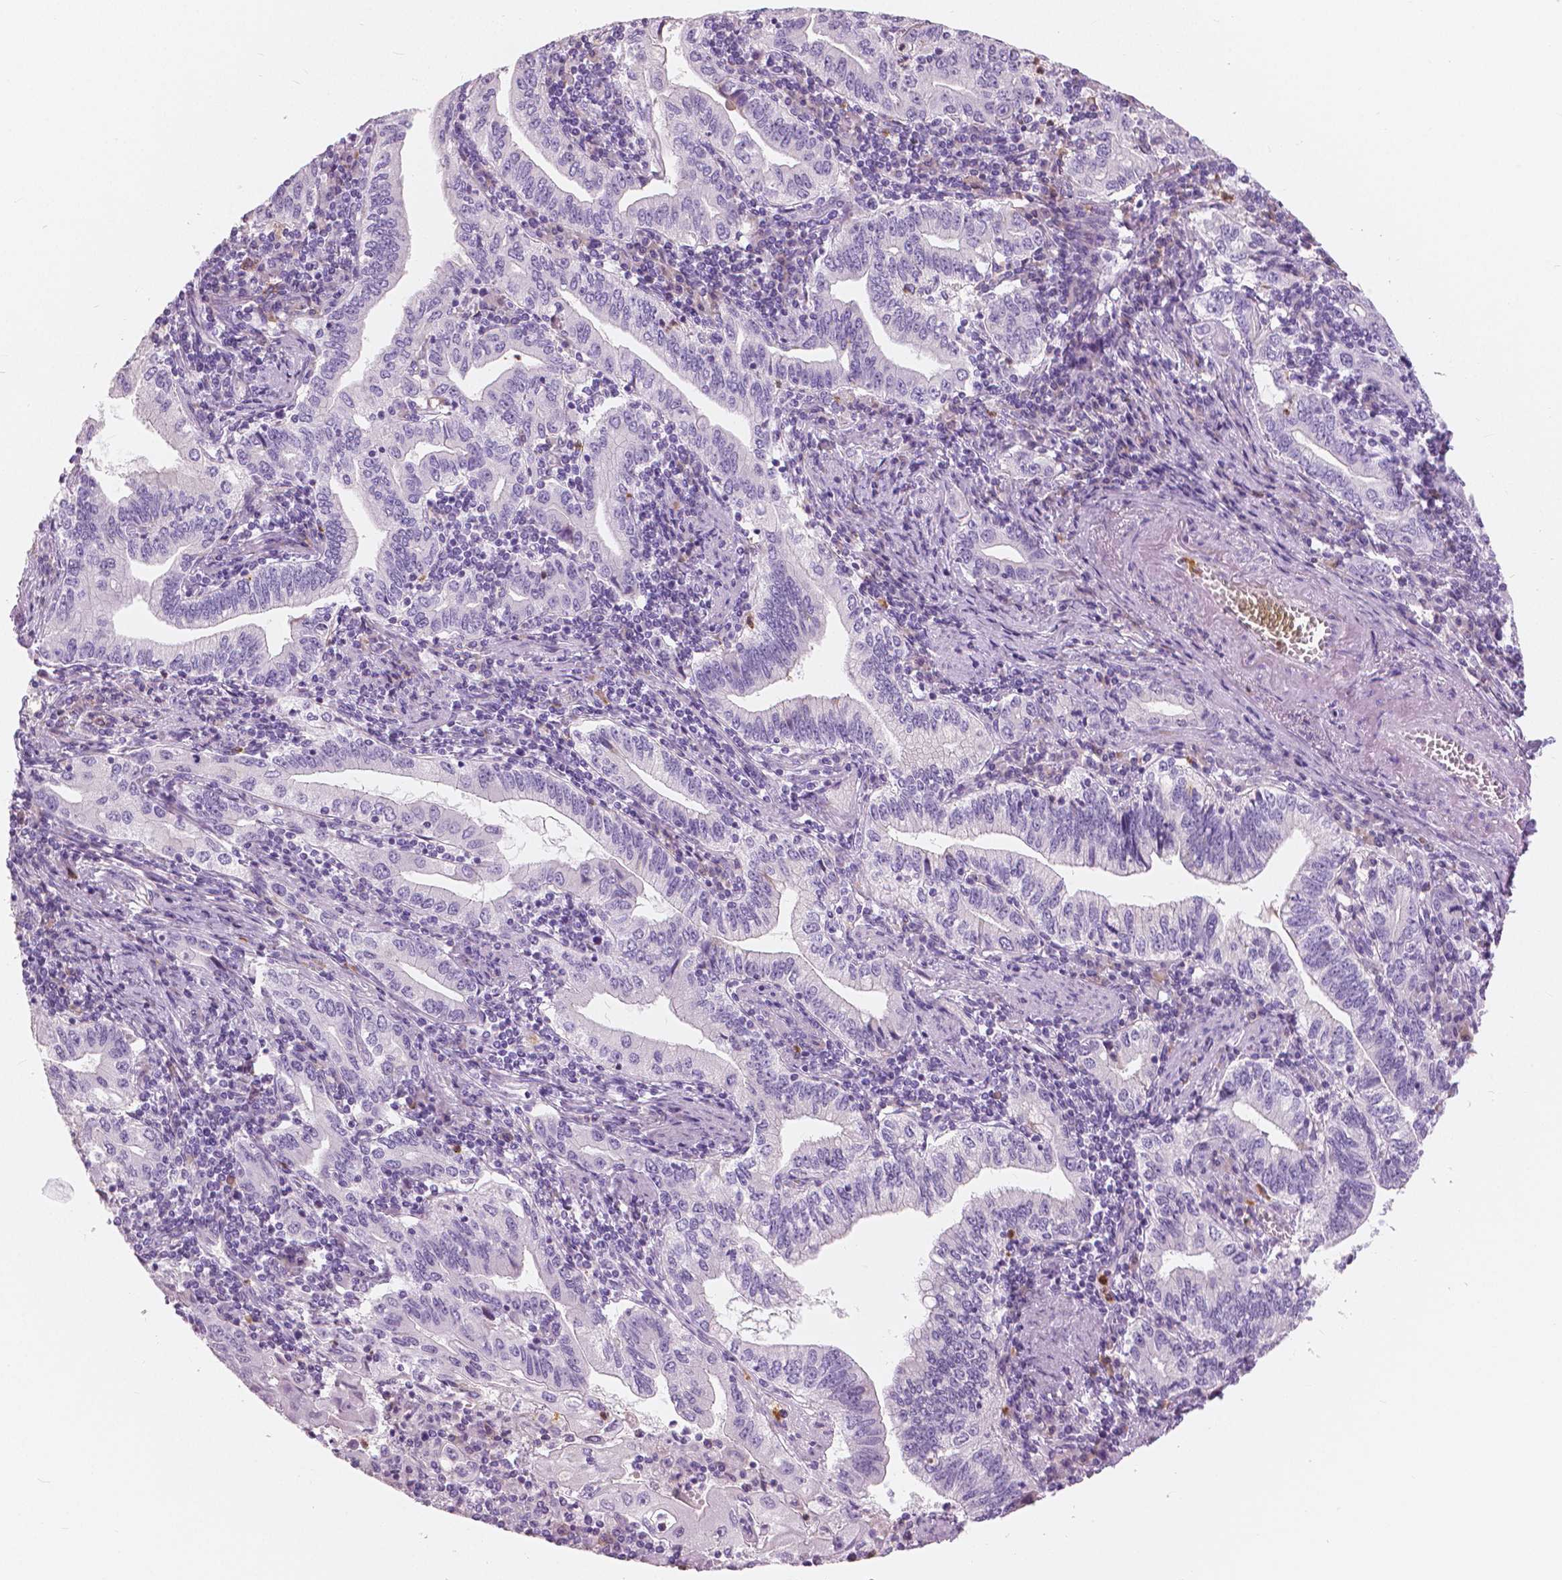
{"staining": {"intensity": "negative", "quantity": "none", "location": "none"}, "tissue": "stomach cancer", "cell_type": "Tumor cells", "image_type": "cancer", "snomed": [{"axis": "morphology", "description": "Adenocarcinoma, NOS"}, {"axis": "topography", "description": "Stomach, lower"}], "caption": "Histopathology image shows no protein expression in tumor cells of adenocarcinoma (stomach) tissue.", "gene": "CXCR2", "patient": {"sex": "female", "age": 72}}